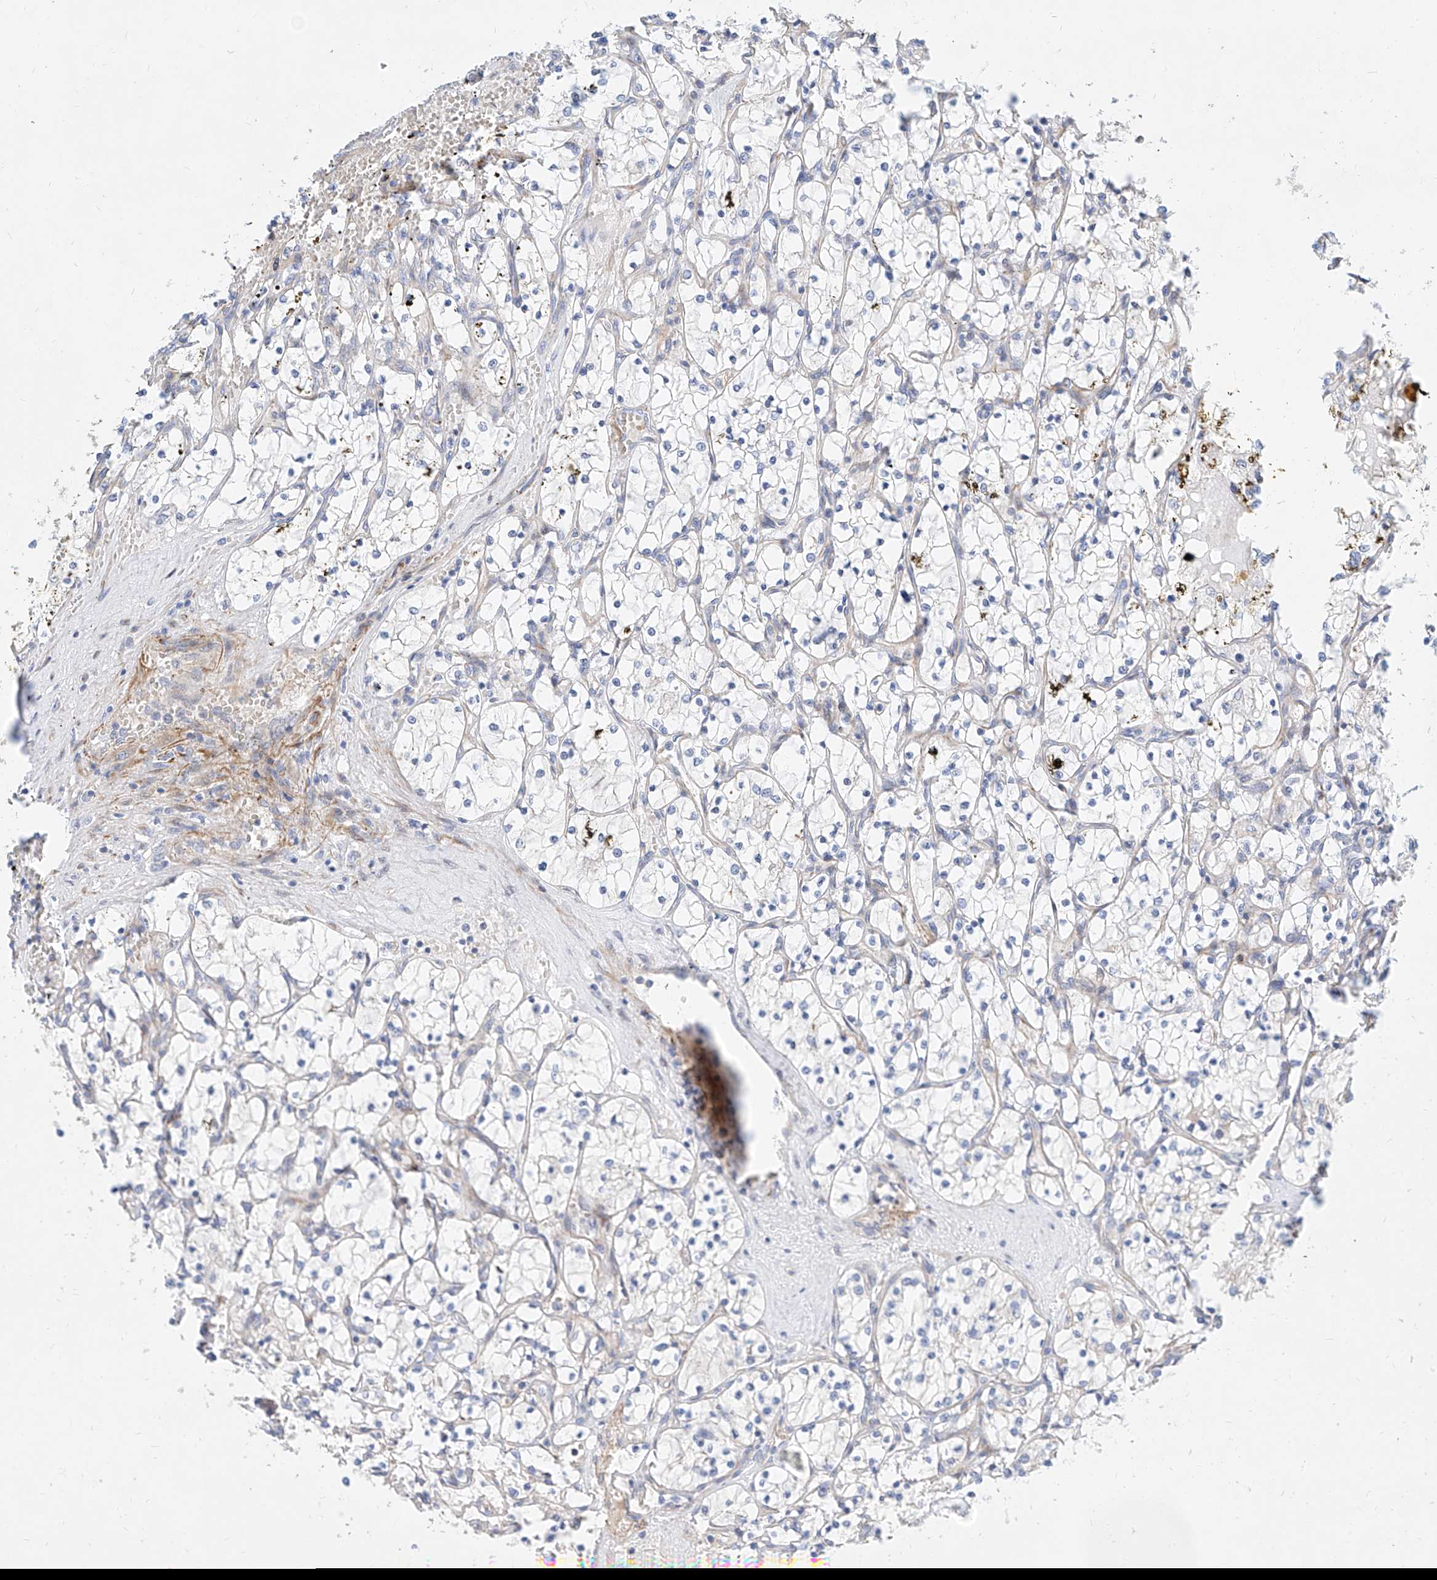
{"staining": {"intensity": "negative", "quantity": "none", "location": "none"}, "tissue": "renal cancer", "cell_type": "Tumor cells", "image_type": "cancer", "snomed": [{"axis": "morphology", "description": "Adenocarcinoma, NOS"}, {"axis": "topography", "description": "Kidney"}], "caption": "There is no significant staining in tumor cells of renal cancer (adenocarcinoma). The staining was performed using DAB (3,3'-diaminobenzidine) to visualize the protein expression in brown, while the nuclei were stained in blue with hematoxylin (Magnification: 20x).", "gene": "KCNH5", "patient": {"sex": "female", "age": 69}}